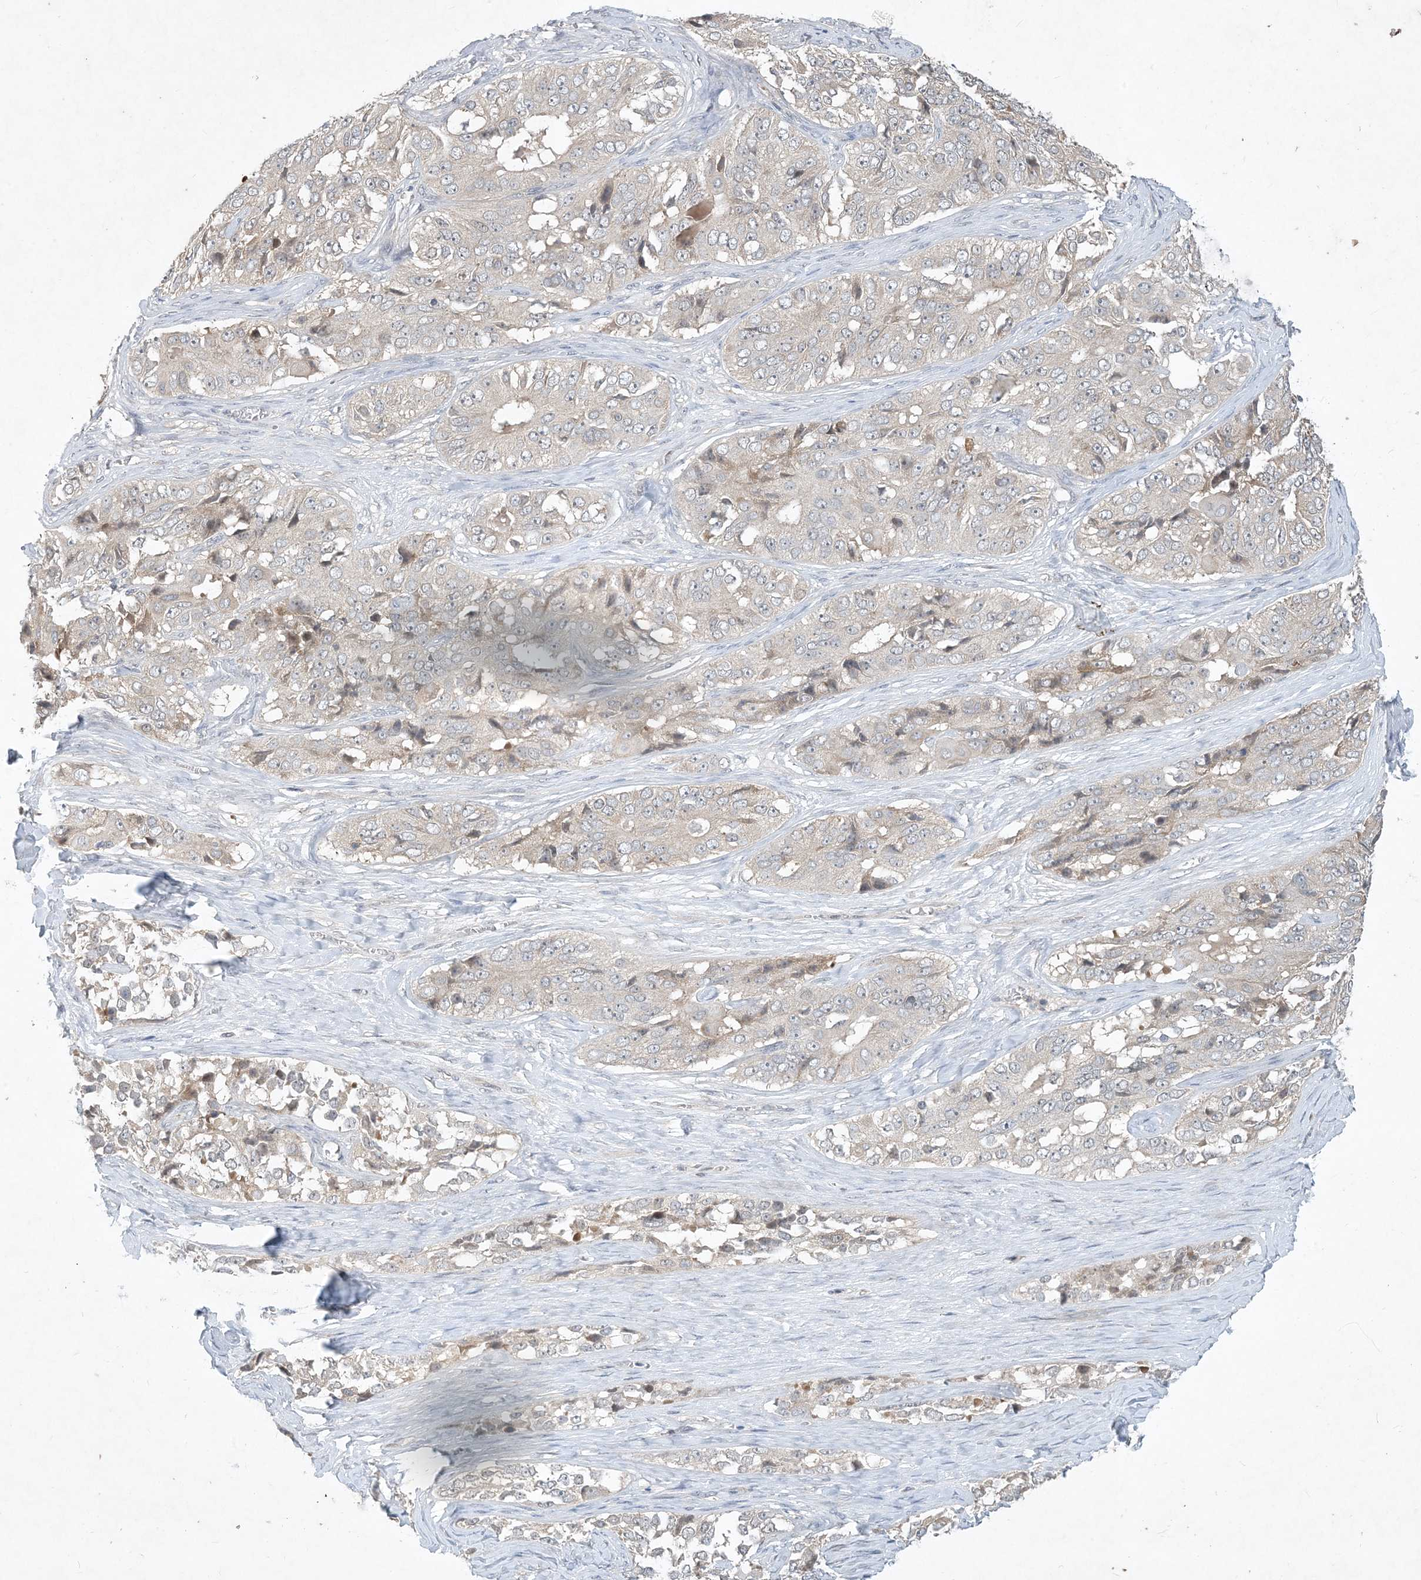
{"staining": {"intensity": "negative", "quantity": "none", "location": "none"}, "tissue": "ovarian cancer", "cell_type": "Tumor cells", "image_type": "cancer", "snomed": [{"axis": "morphology", "description": "Carcinoma, endometroid"}, {"axis": "topography", "description": "Ovary"}], "caption": "Protein analysis of ovarian endometroid carcinoma reveals no significant staining in tumor cells.", "gene": "CDS1", "patient": {"sex": "female", "age": 51}}